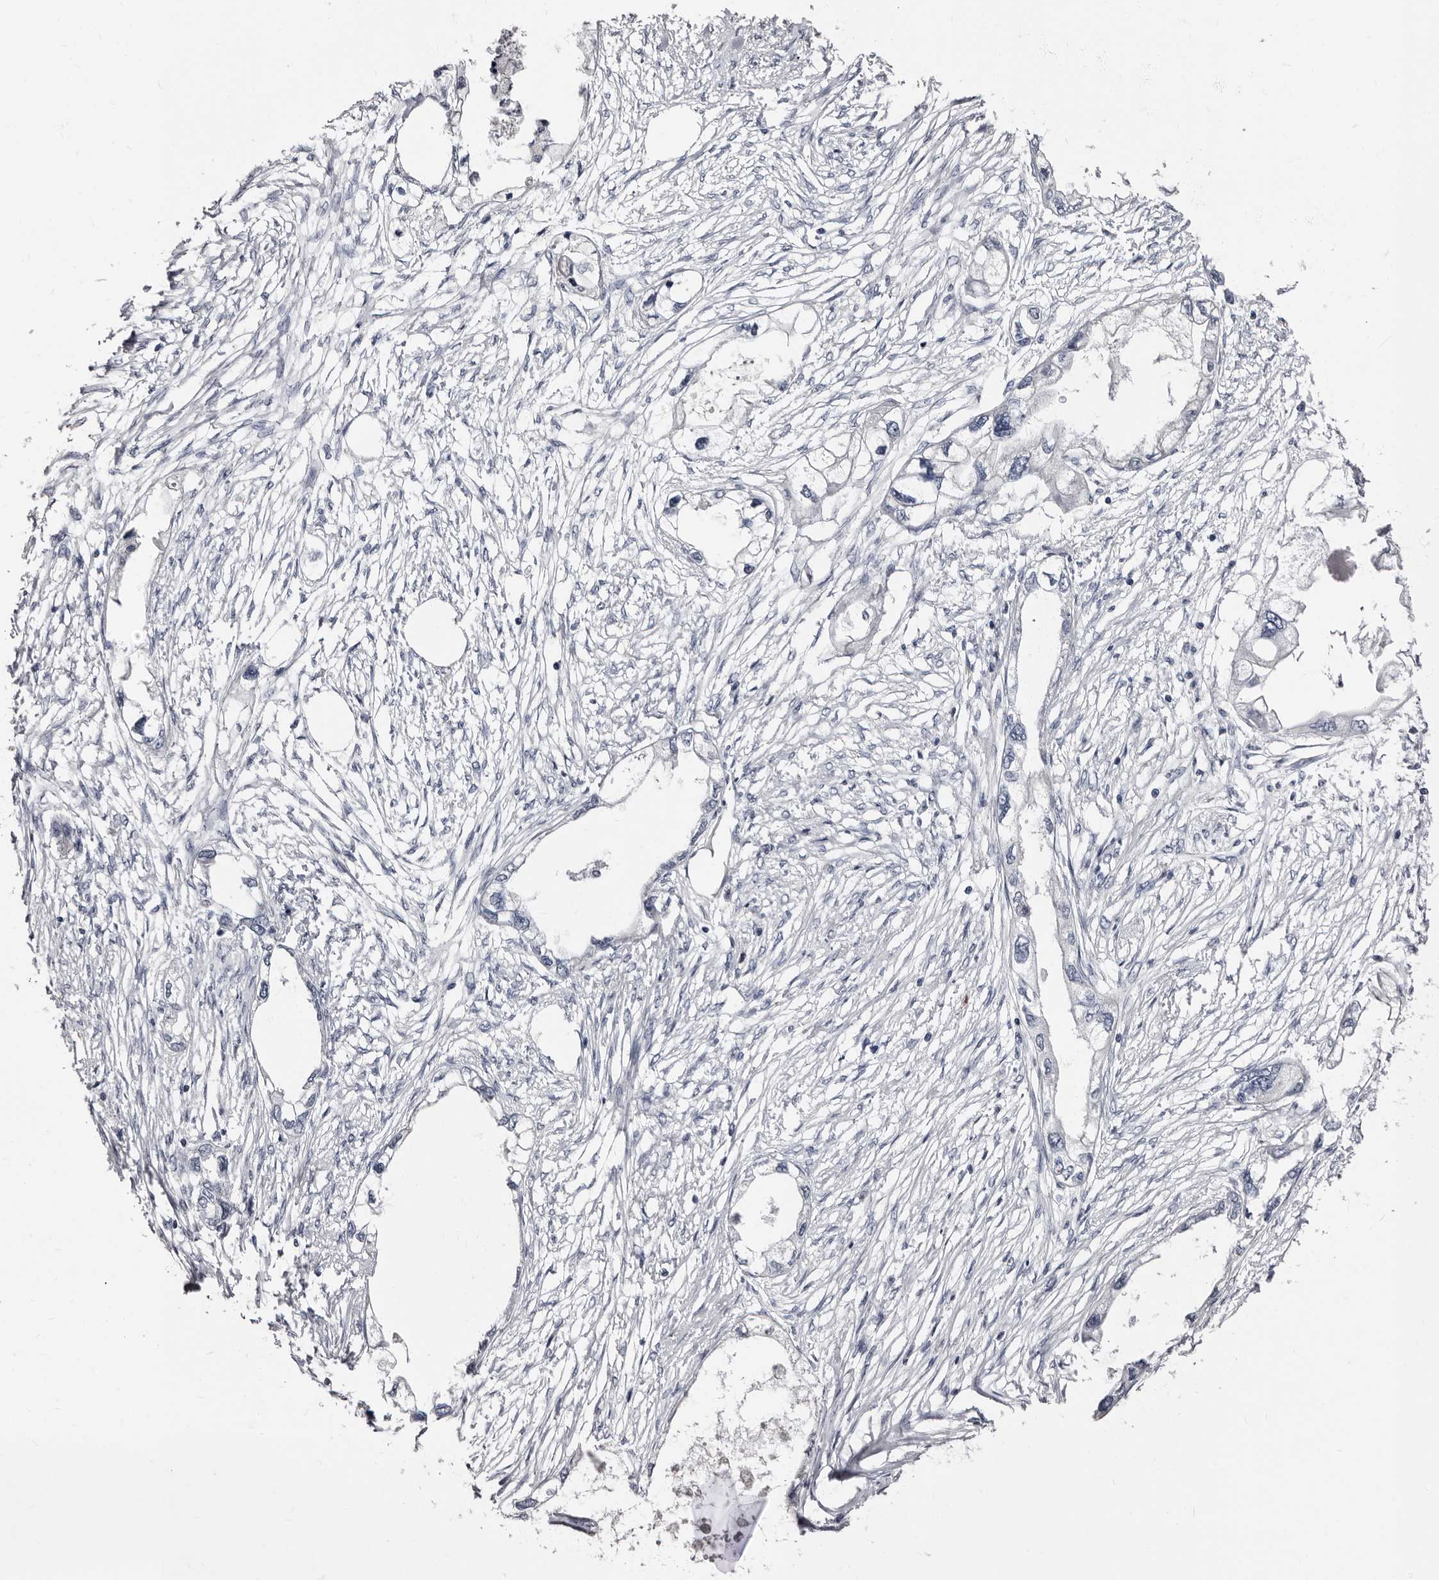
{"staining": {"intensity": "negative", "quantity": "none", "location": "none"}, "tissue": "endometrial cancer", "cell_type": "Tumor cells", "image_type": "cancer", "snomed": [{"axis": "morphology", "description": "Adenocarcinoma, NOS"}, {"axis": "morphology", "description": "Adenocarcinoma, metastatic, NOS"}, {"axis": "topography", "description": "Adipose tissue"}, {"axis": "topography", "description": "Endometrium"}], "caption": "A histopathology image of human endometrial cancer is negative for staining in tumor cells.", "gene": "TBC1D22B", "patient": {"sex": "female", "age": 67}}